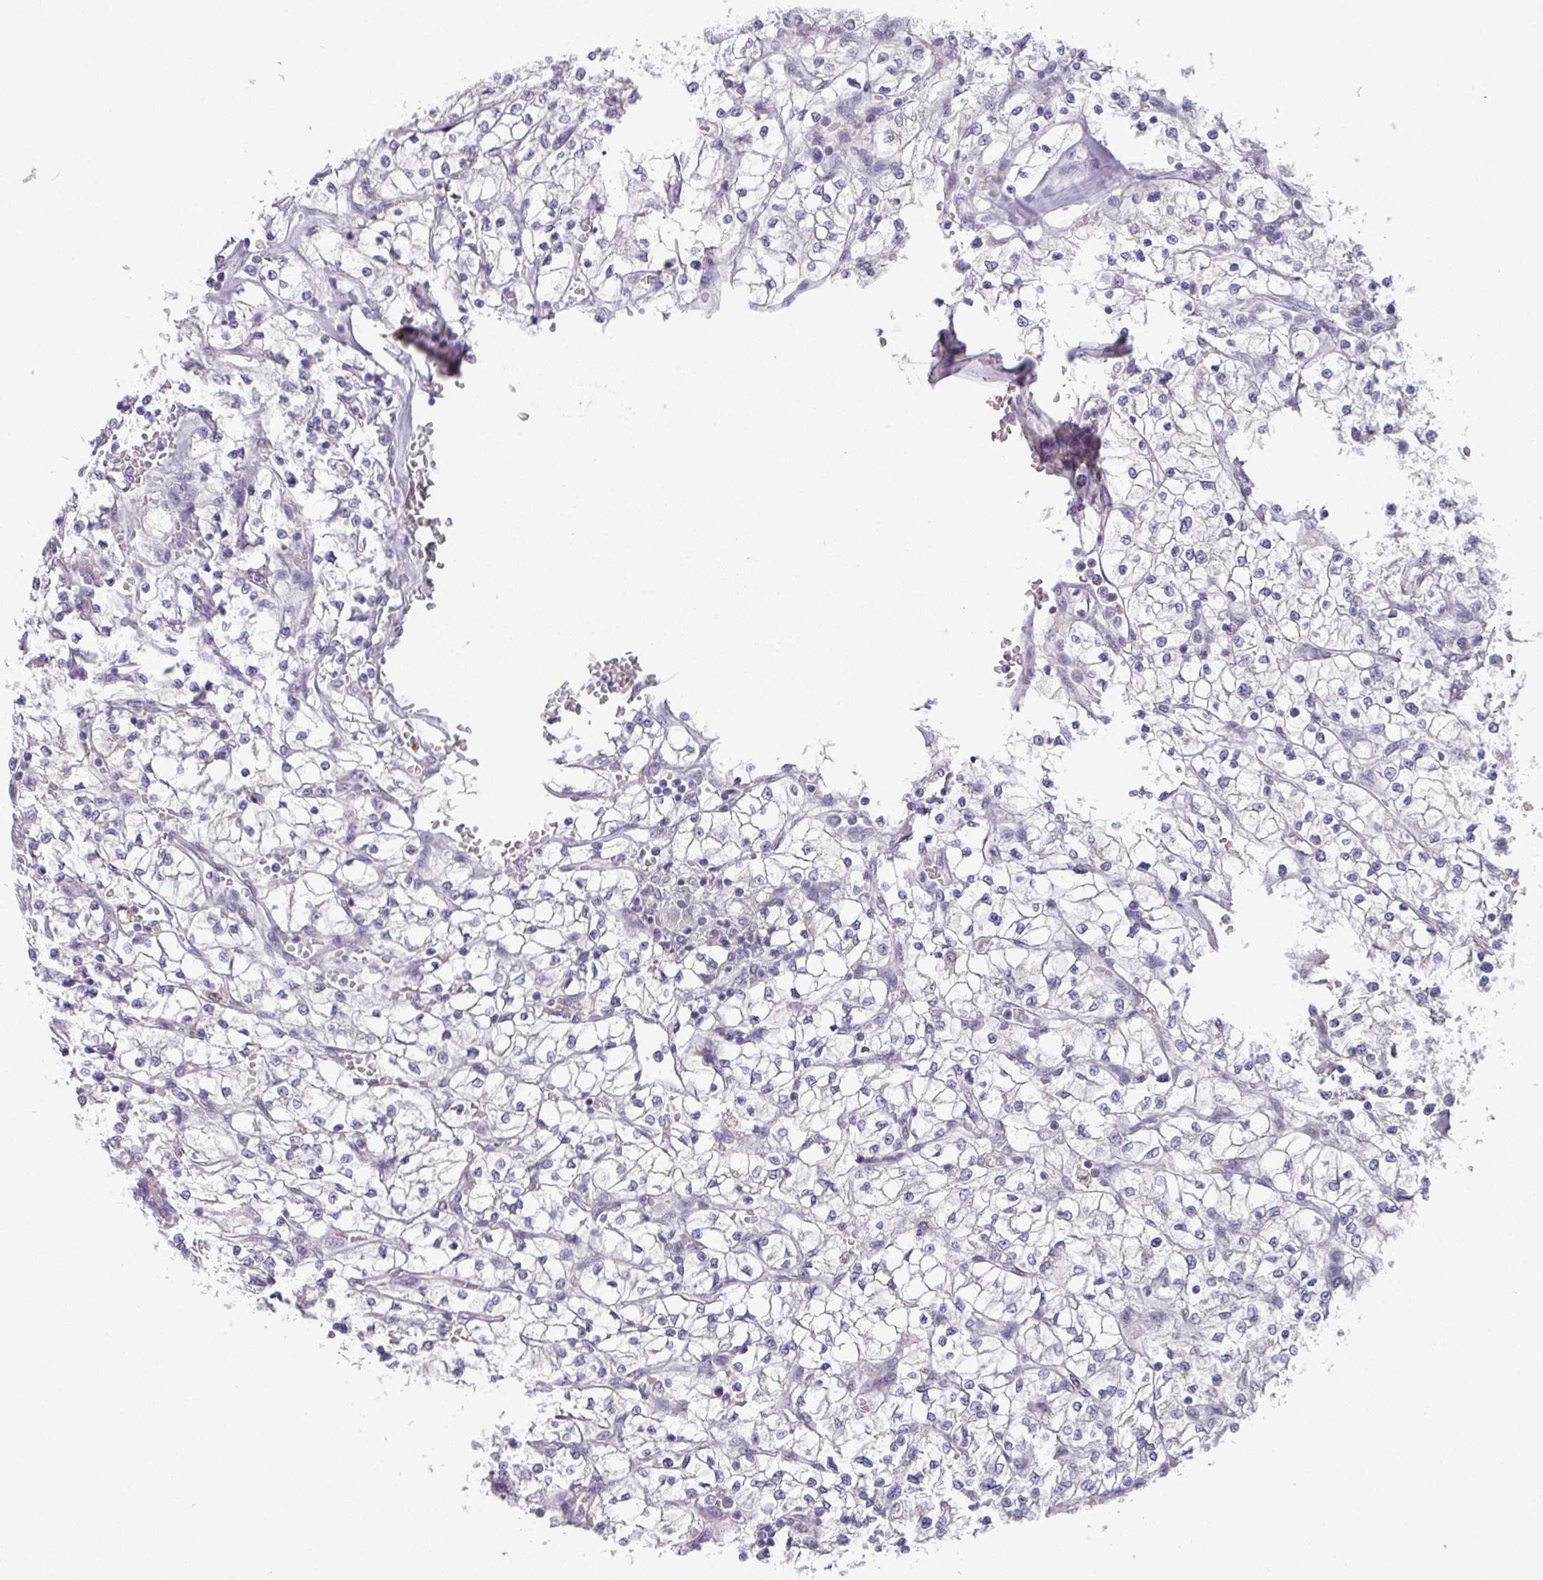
{"staining": {"intensity": "negative", "quantity": "none", "location": "none"}, "tissue": "renal cancer", "cell_type": "Tumor cells", "image_type": "cancer", "snomed": [{"axis": "morphology", "description": "Adenocarcinoma, NOS"}, {"axis": "topography", "description": "Kidney"}], "caption": "Renal cancer was stained to show a protein in brown. There is no significant staining in tumor cells.", "gene": "C1QB", "patient": {"sex": "female", "age": 64}}